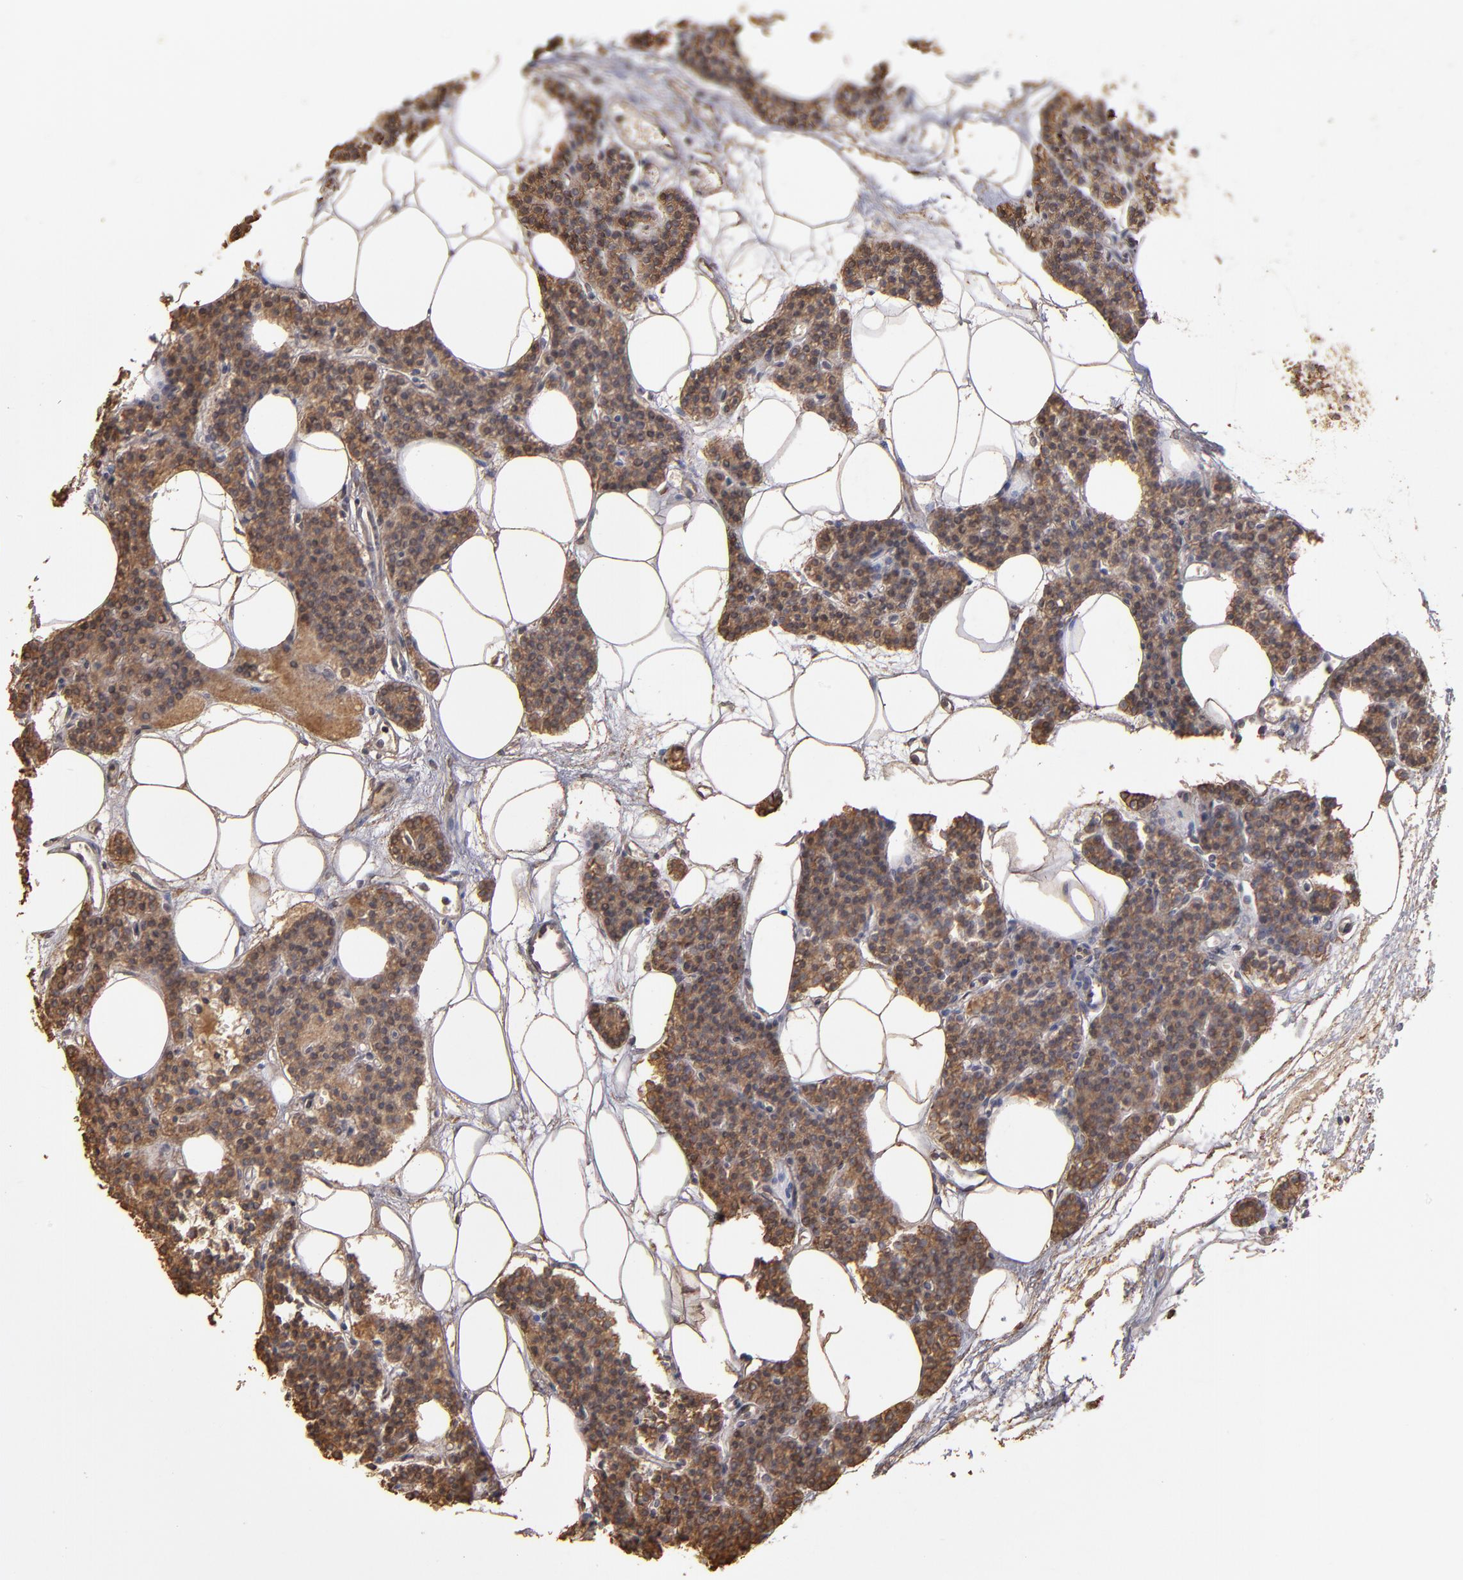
{"staining": {"intensity": "moderate", "quantity": ">75%", "location": "cytoplasmic/membranous"}, "tissue": "parathyroid gland", "cell_type": "Glandular cells", "image_type": "normal", "snomed": [{"axis": "morphology", "description": "Normal tissue, NOS"}, {"axis": "topography", "description": "Parathyroid gland"}], "caption": "Brown immunohistochemical staining in benign parathyroid gland displays moderate cytoplasmic/membranous positivity in approximately >75% of glandular cells. (DAB IHC with brightfield microscopy, high magnification).", "gene": "DMD", "patient": {"sex": "male", "age": 24}}